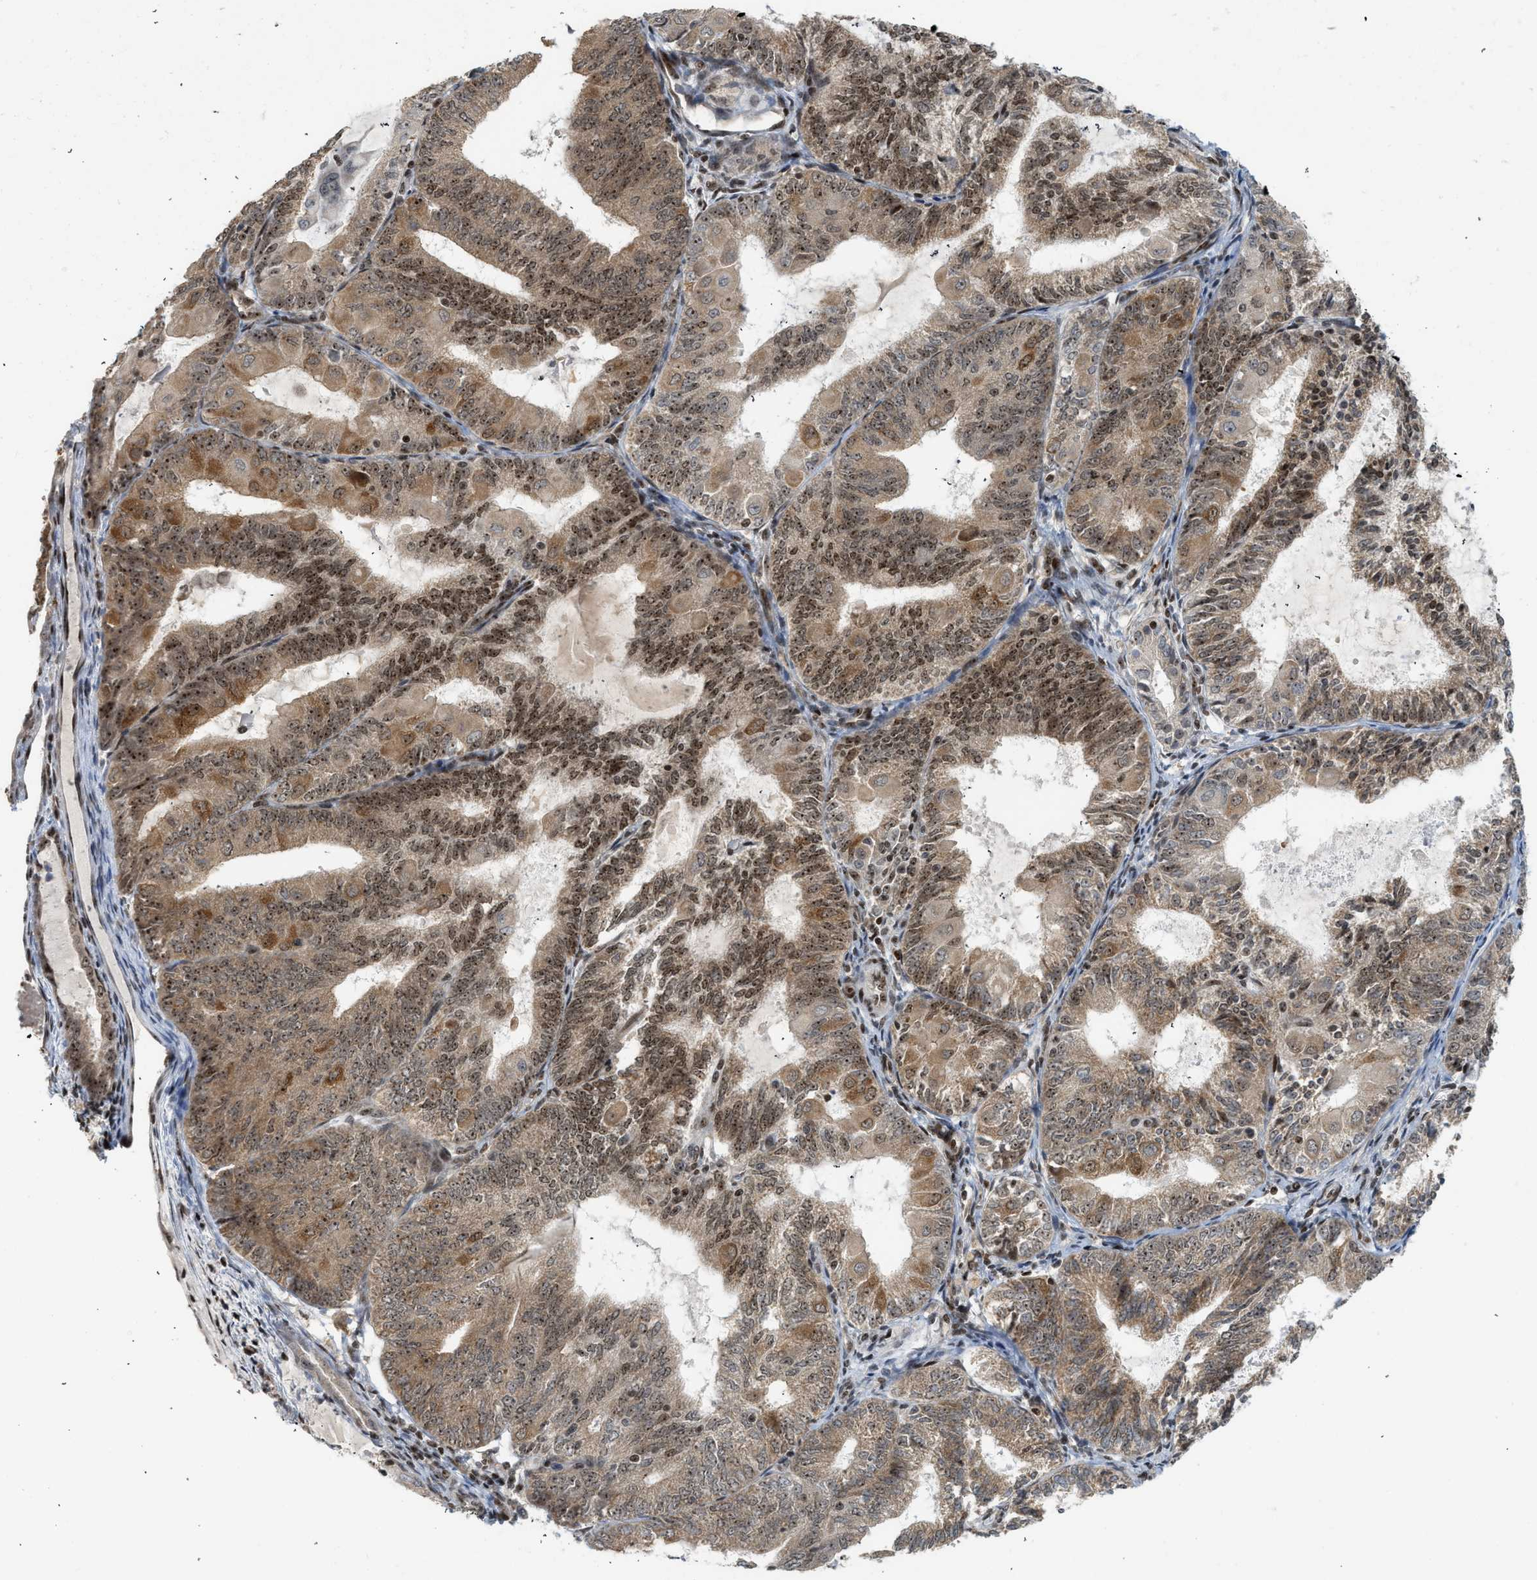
{"staining": {"intensity": "moderate", "quantity": ">75%", "location": "cytoplasmic/membranous,nuclear"}, "tissue": "endometrial cancer", "cell_type": "Tumor cells", "image_type": "cancer", "snomed": [{"axis": "morphology", "description": "Adenocarcinoma, NOS"}, {"axis": "topography", "description": "Endometrium"}], "caption": "Moderate cytoplasmic/membranous and nuclear protein positivity is present in approximately >75% of tumor cells in endometrial cancer (adenocarcinoma).", "gene": "ZNF22", "patient": {"sex": "female", "age": 81}}